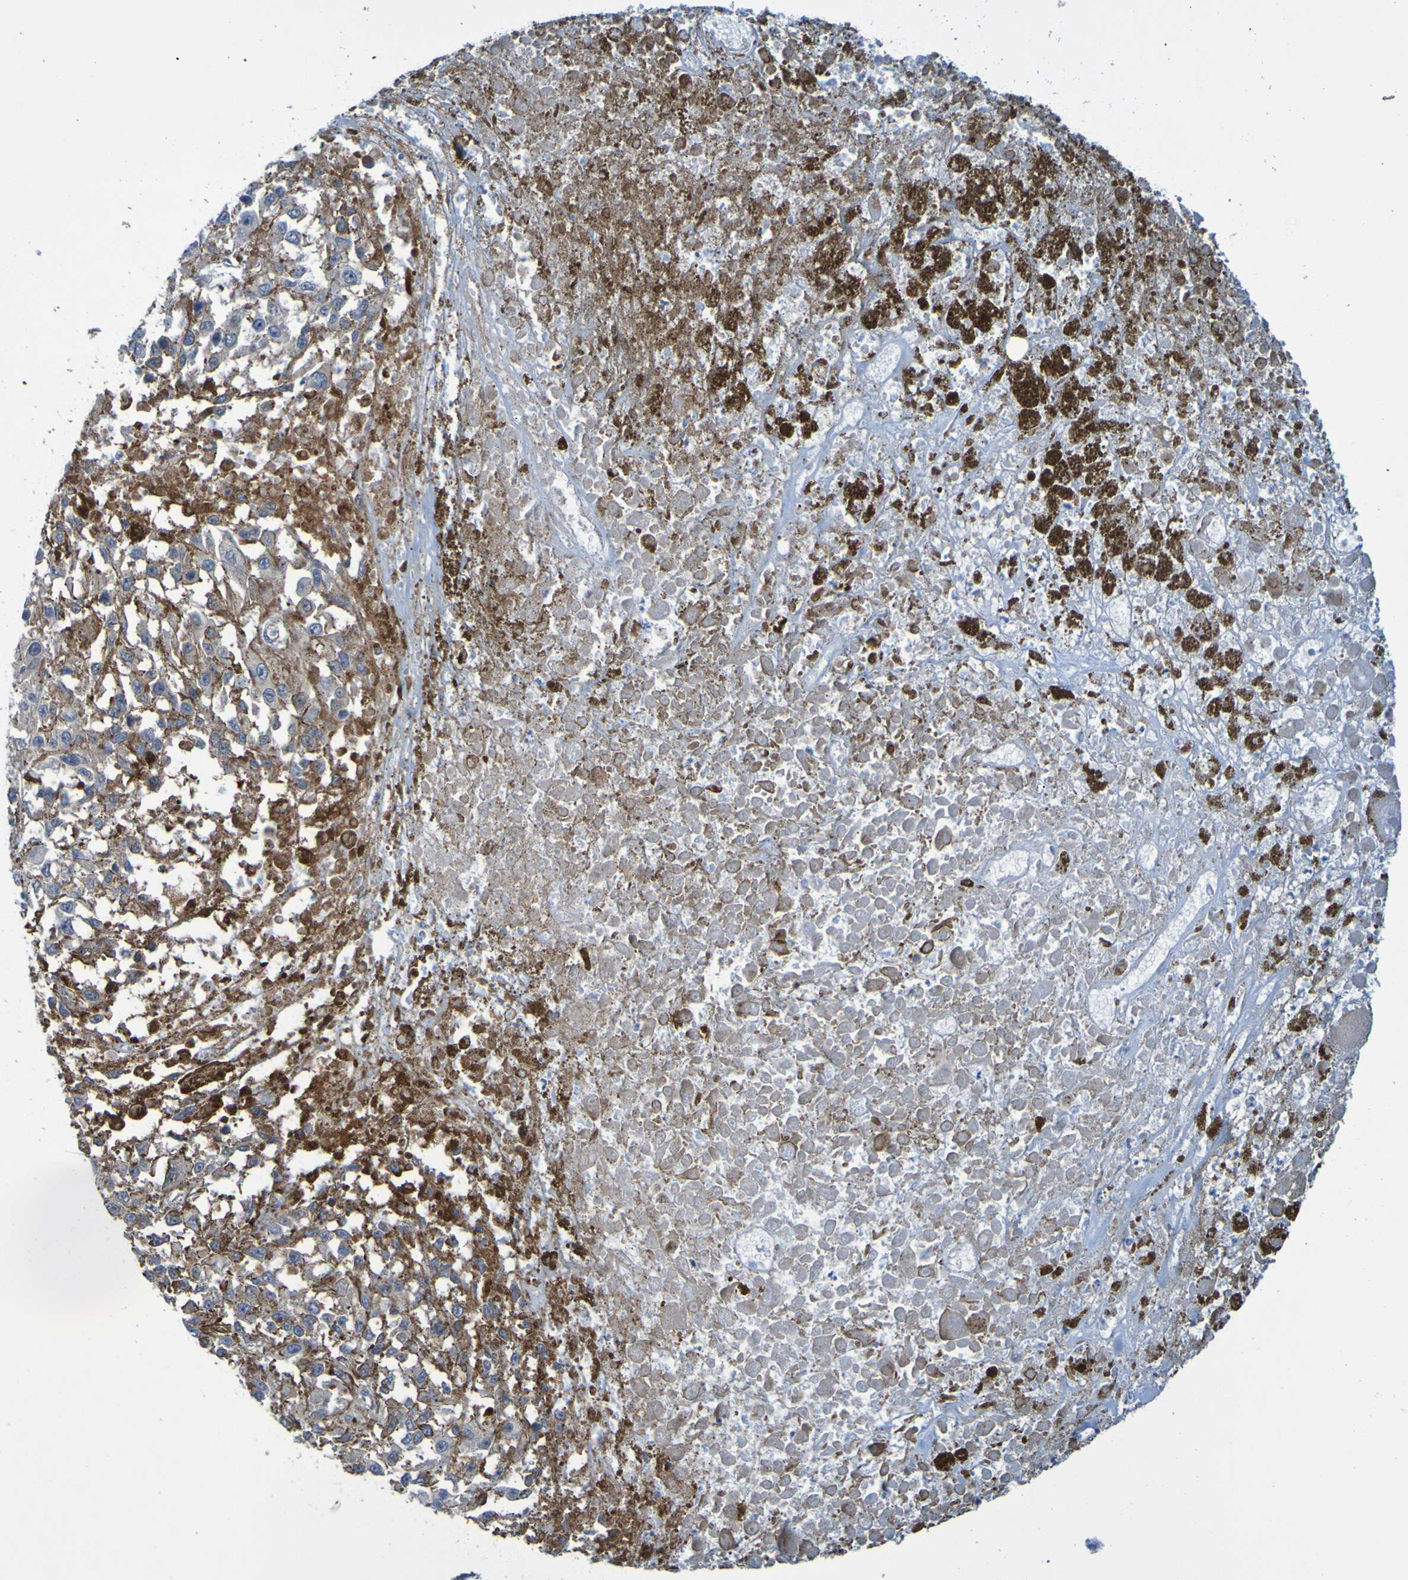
{"staining": {"intensity": "weak", "quantity": "<25%", "location": "cytoplasmic/membranous"}, "tissue": "melanoma", "cell_type": "Tumor cells", "image_type": "cancer", "snomed": [{"axis": "morphology", "description": "Malignant melanoma, Metastatic site"}, {"axis": "topography", "description": "Lymph node"}], "caption": "Immunohistochemistry micrograph of human melanoma stained for a protein (brown), which displays no expression in tumor cells.", "gene": "NPRL3", "patient": {"sex": "male", "age": 59}}